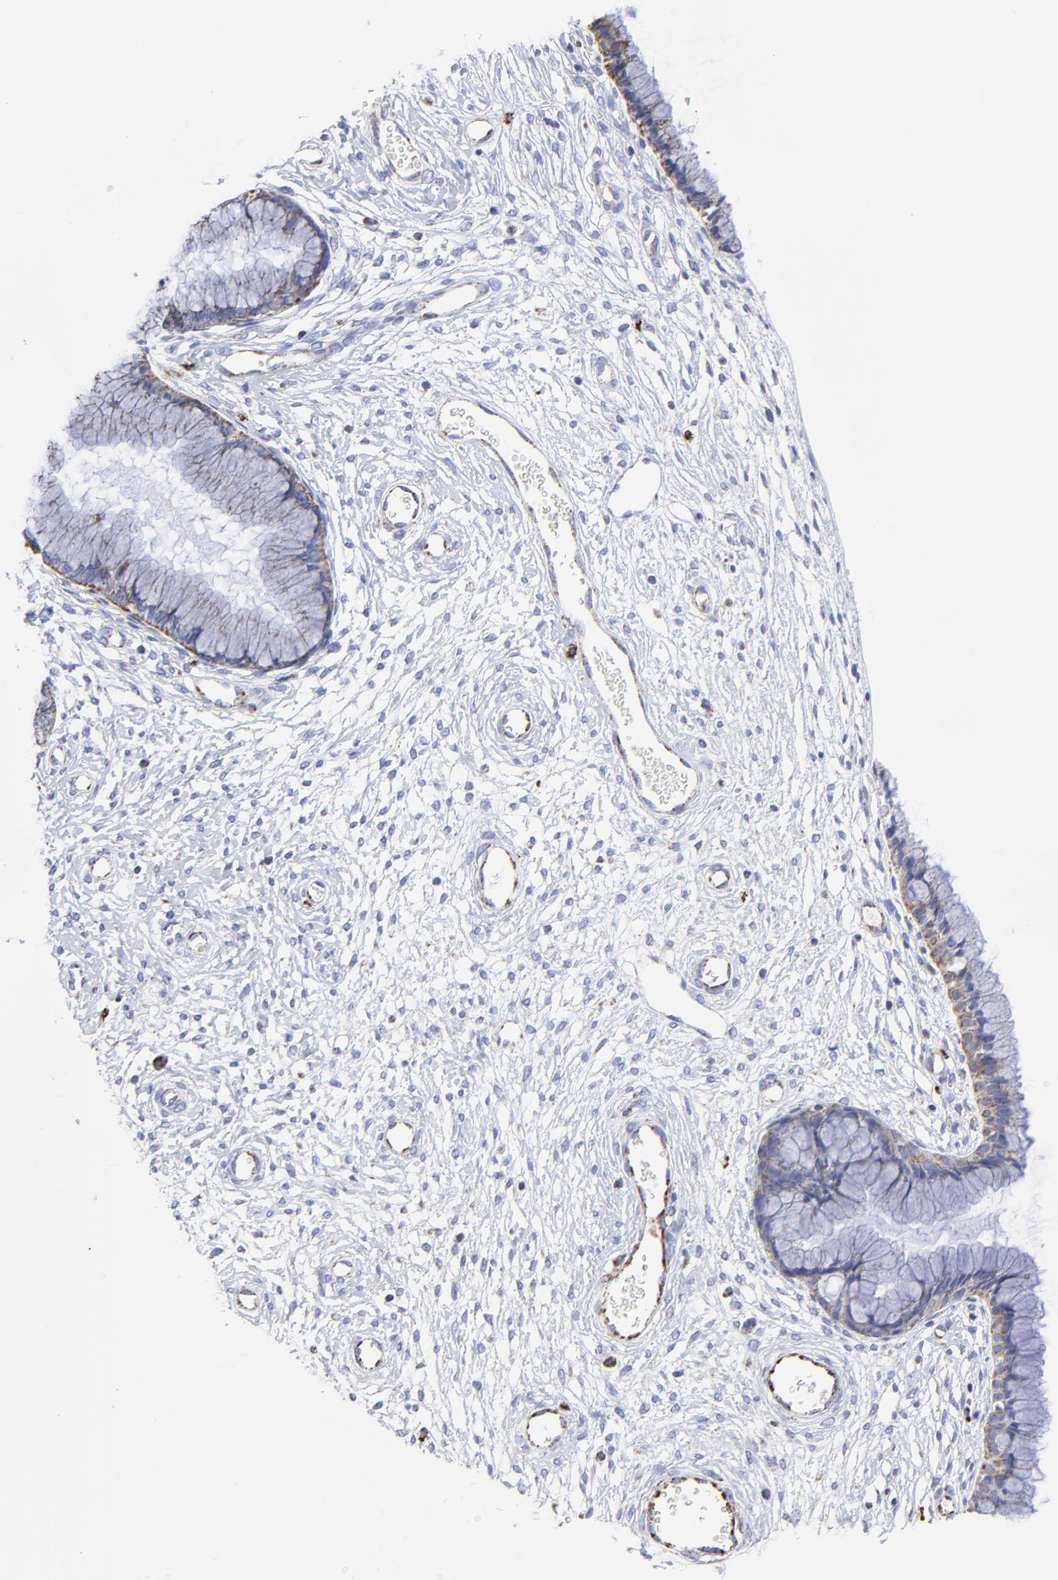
{"staining": {"intensity": "weak", "quantity": ">75%", "location": "cytoplasmic/membranous"}, "tissue": "cervix", "cell_type": "Glandular cells", "image_type": "normal", "snomed": [{"axis": "morphology", "description": "Normal tissue, NOS"}, {"axis": "topography", "description": "Cervix"}], "caption": "Benign cervix reveals weak cytoplasmic/membranous staining in about >75% of glandular cells, visualized by immunohistochemistry. (Brightfield microscopy of DAB IHC at high magnification).", "gene": "PINK1", "patient": {"sex": "female", "age": 55}}